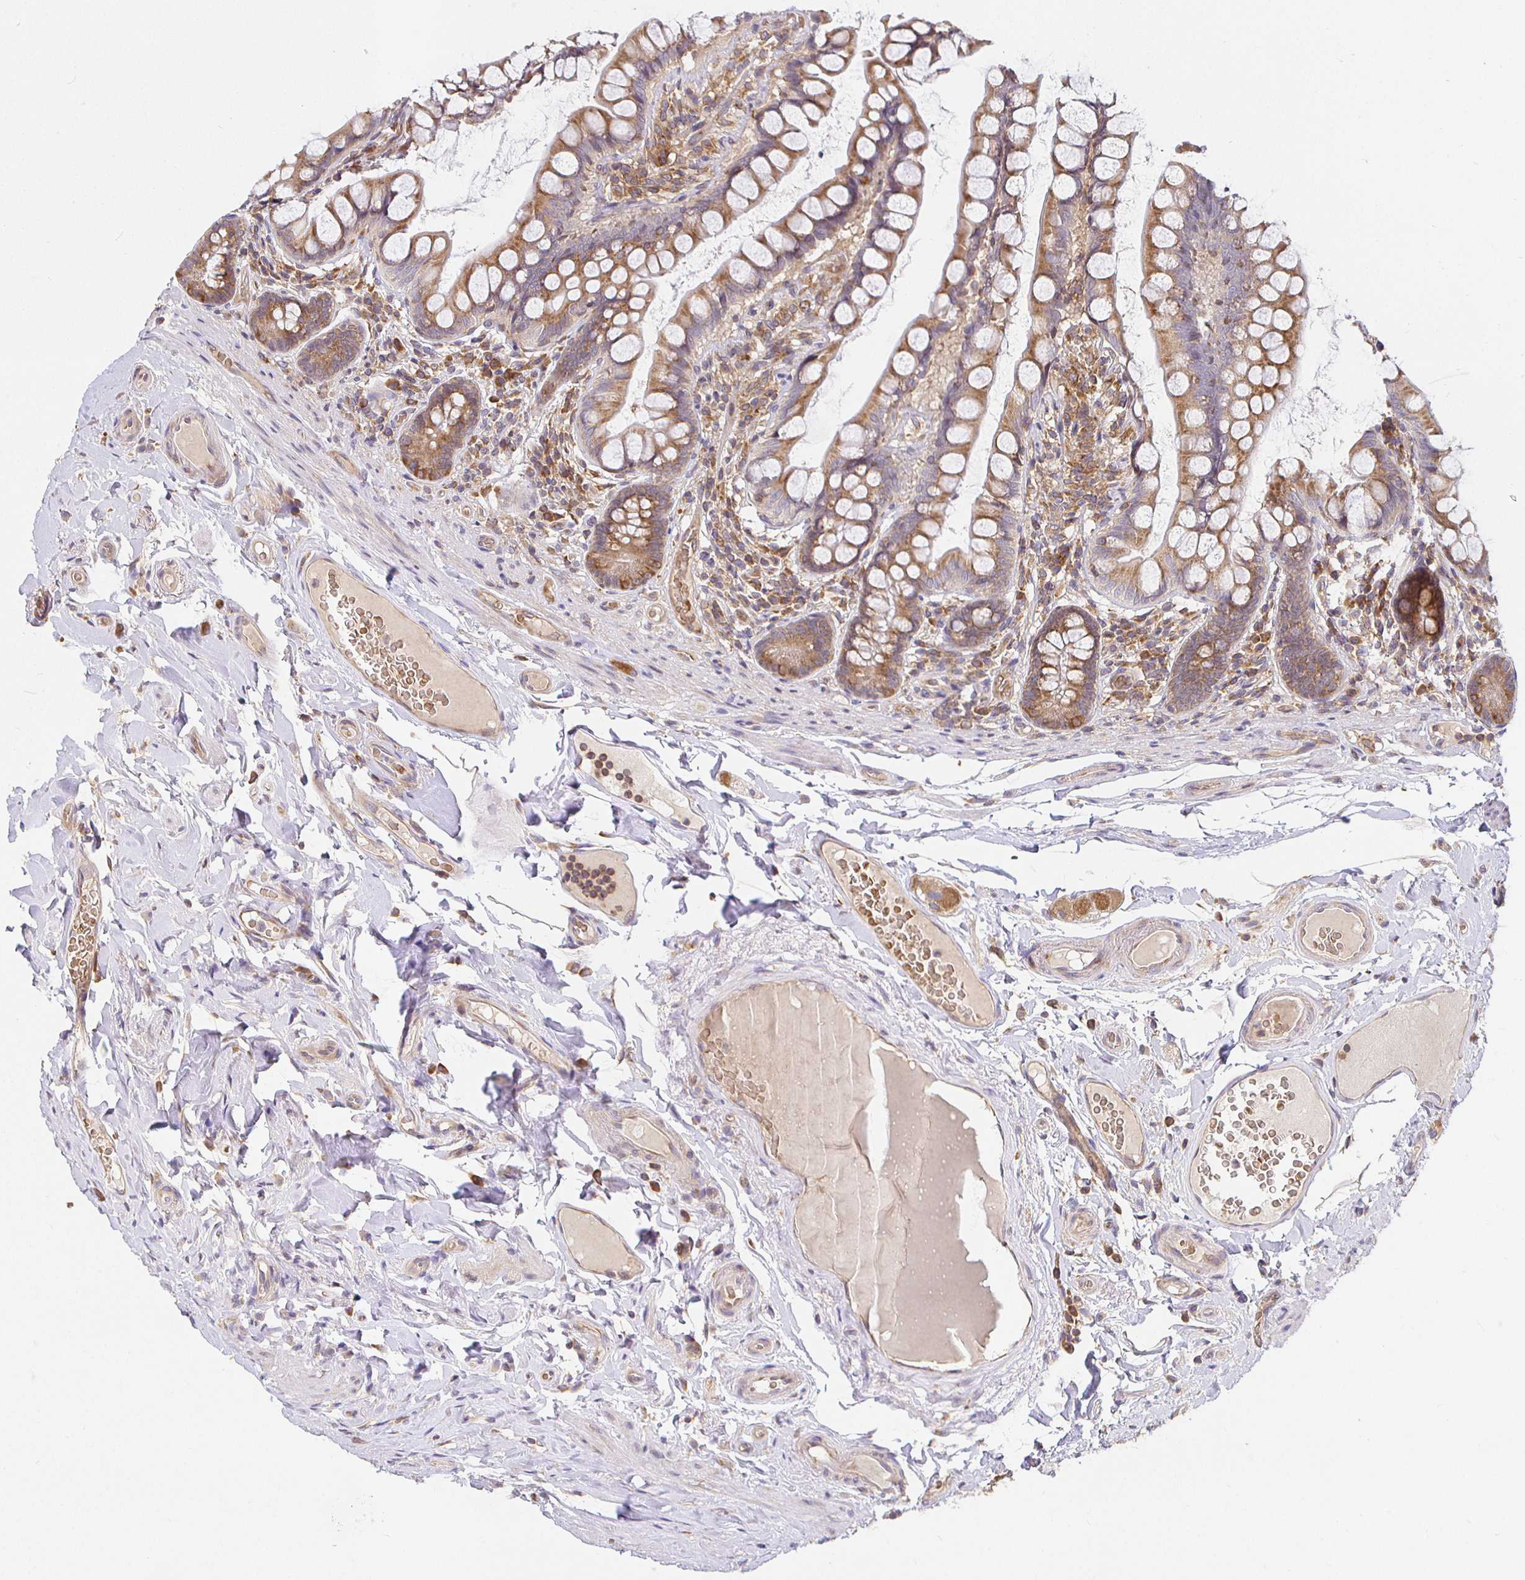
{"staining": {"intensity": "strong", "quantity": ">75%", "location": "cytoplasmic/membranous"}, "tissue": "small intestine", "cell_type": "Glandular cells", "image_type": "normal", "snomed": [{"axis": "morphology", "description": "Normal tissue, NOS"}, {"axis": "topography", "description": "Small intestine"}], "caption": "IHC (DAB) staining of normal small intestine reveals strong cytoplasmic/membranous protein staining in approximately >75% of glandular cells.", "gene": "IRAK1", "patient": {"sex": "male", "age": 70}}